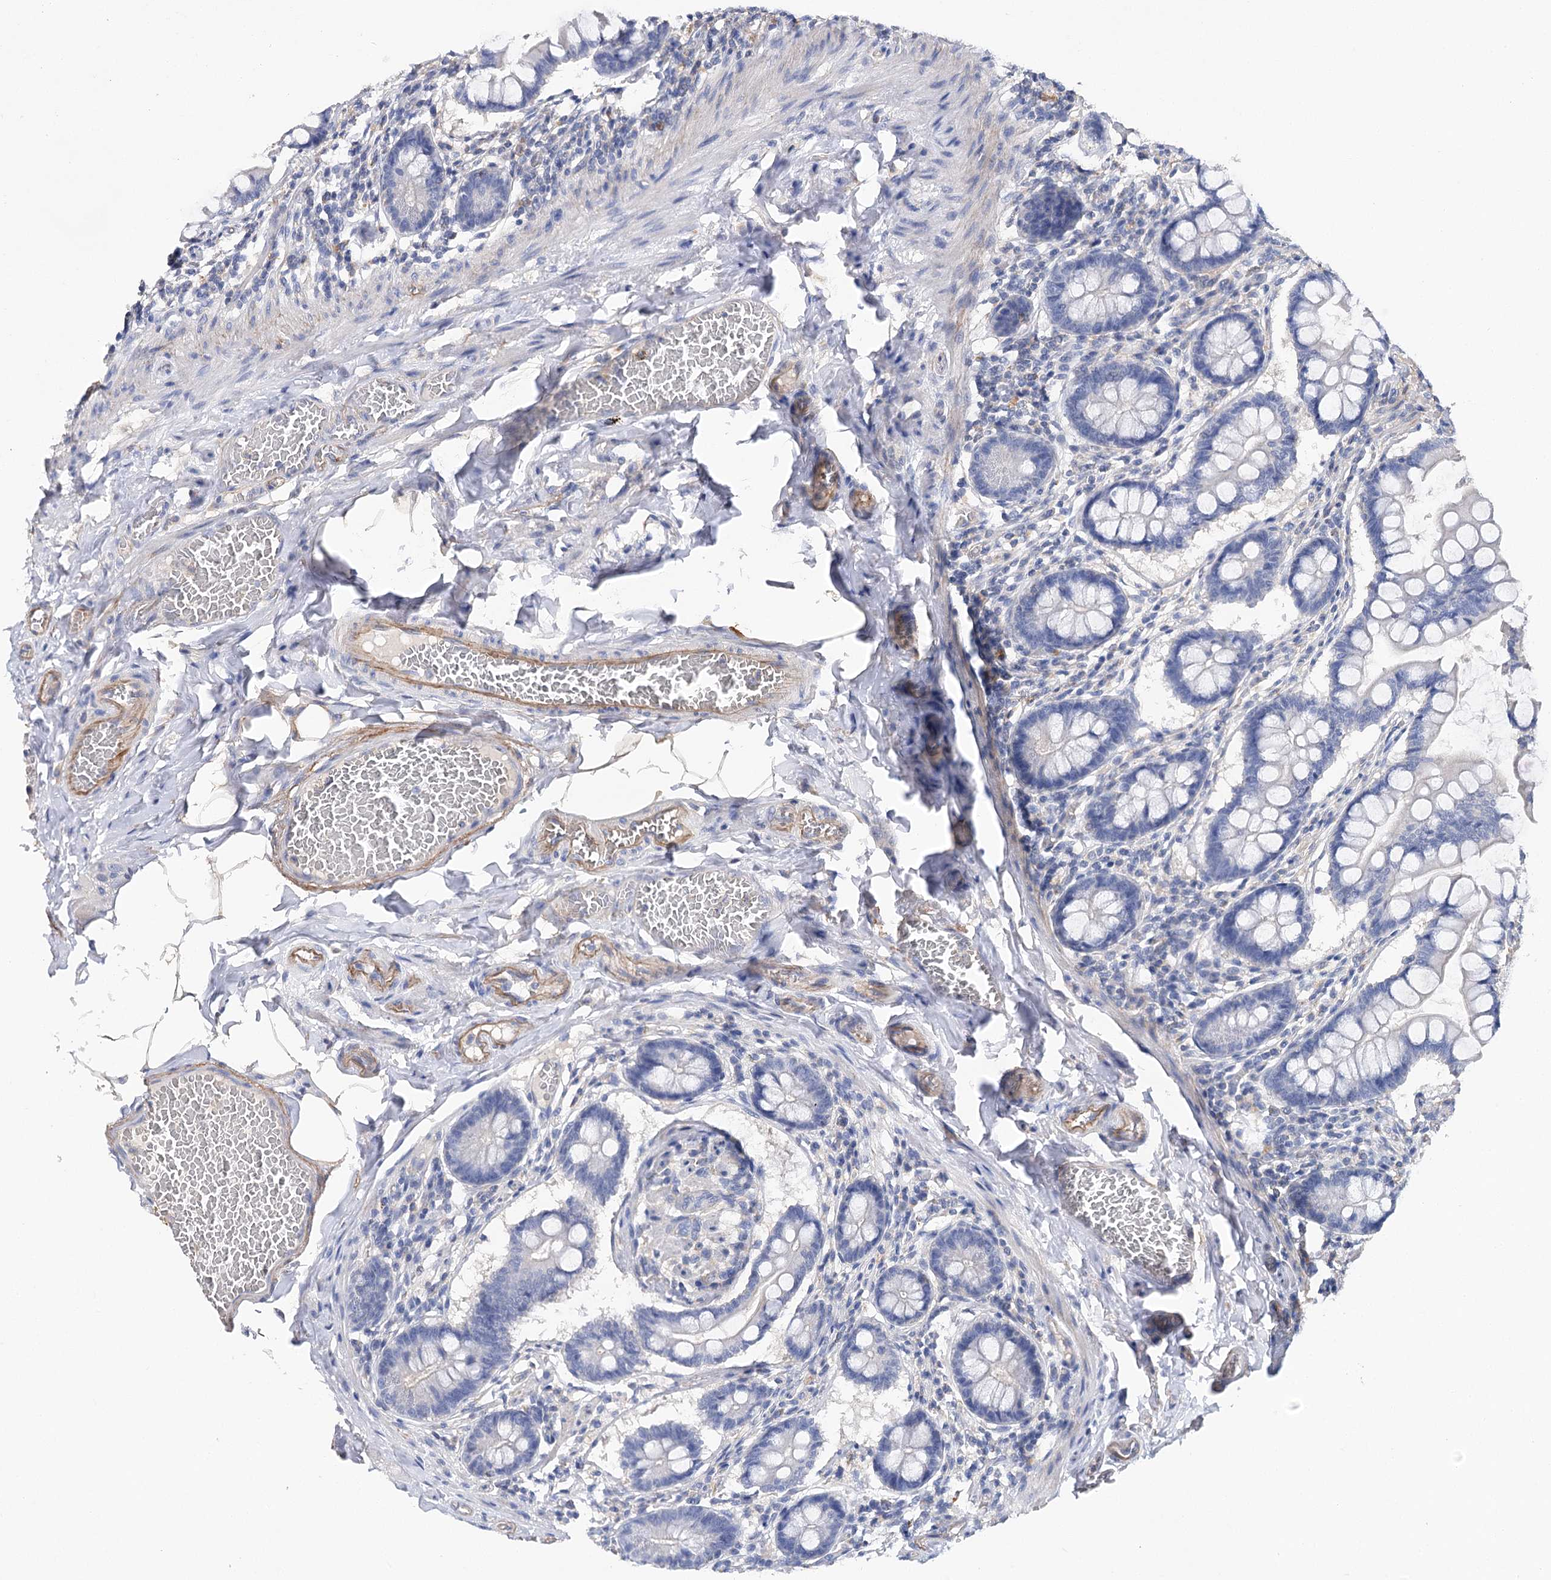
{"staining": {"intensity": "negative", "quantity": "none", "location": "none"}, "tissue": "small intestine", "cell_type": "Glandular cells", "image_type": "normal", "snomed": [{"axis": "morphology", "description": "Normal tissue, NOS"}, {"axis": "topography", "description": "Small intestine"}], "caption": "Small intestine was stained to show a protein in brown. There is no significant positivity in glandular cells. (Stains: DAB IHC with hematoxylin counter stain, Microscopy: brightfield microscopy at high magnification).", "gene": "EPYC", "patient": {"sex": "male", "age": 41}}